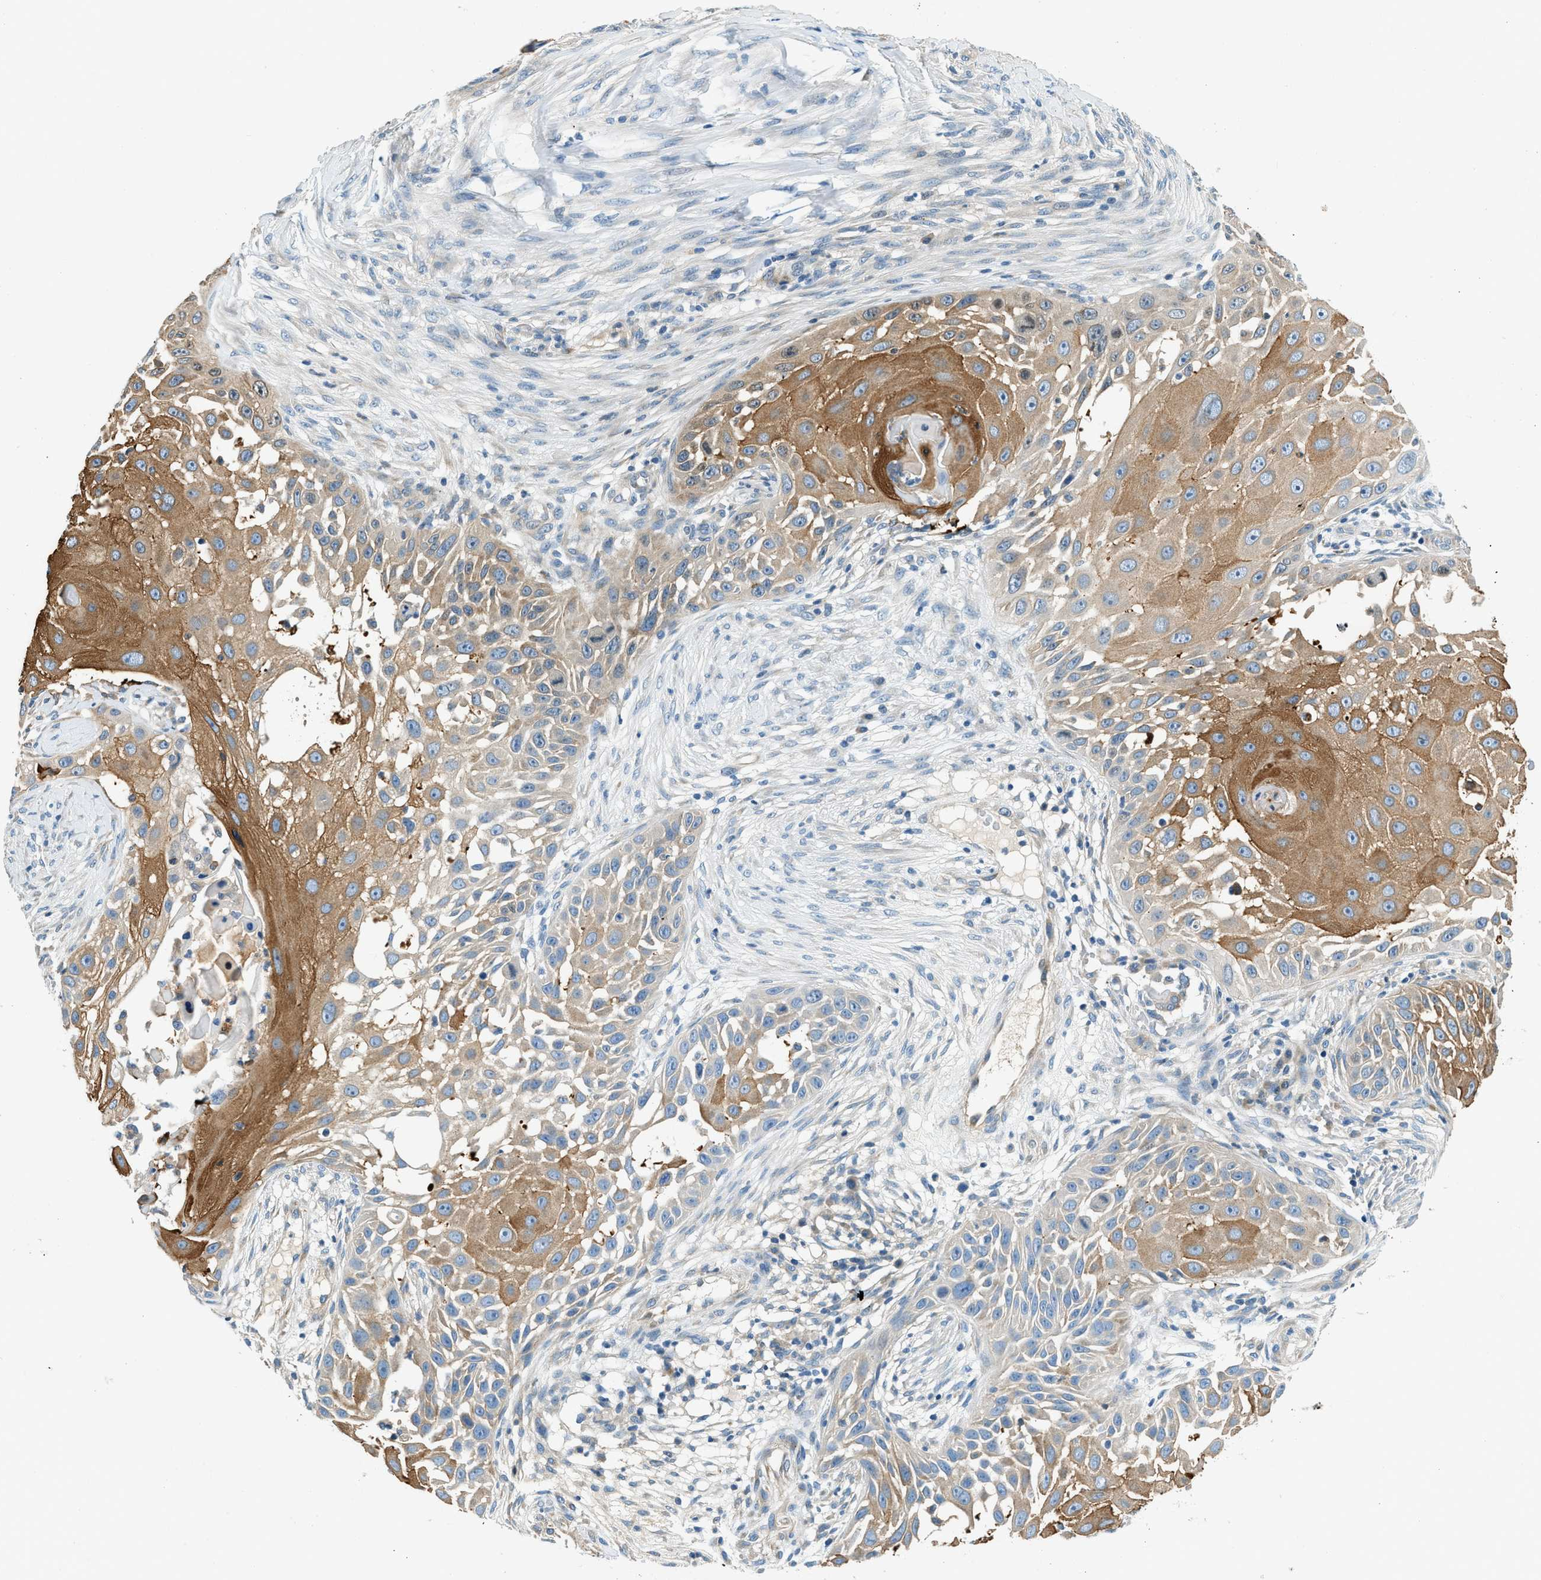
{"staining": {"intensity": "strong", "quantity": ">75%", "location": "cytoplasmic/membranous"}, "tissue": "skin cancer", "cell_type": "Tumor cells", "image_type": "cancer", "snomed": [{"axis": "morphology", "description": "Squamous cell carcinoma, NOS"}, {"axis": "topography", "description": "Skin"}], "caption": "Tumor cells demonstrate strong cytoplasmic/membranous positivity in about >75% of cells in skin cancer (squamous cell carcinoma). Nuclei are stained in blue.", "gene": "ZNF367", "patient": {"sex": "female", "age": 44}}